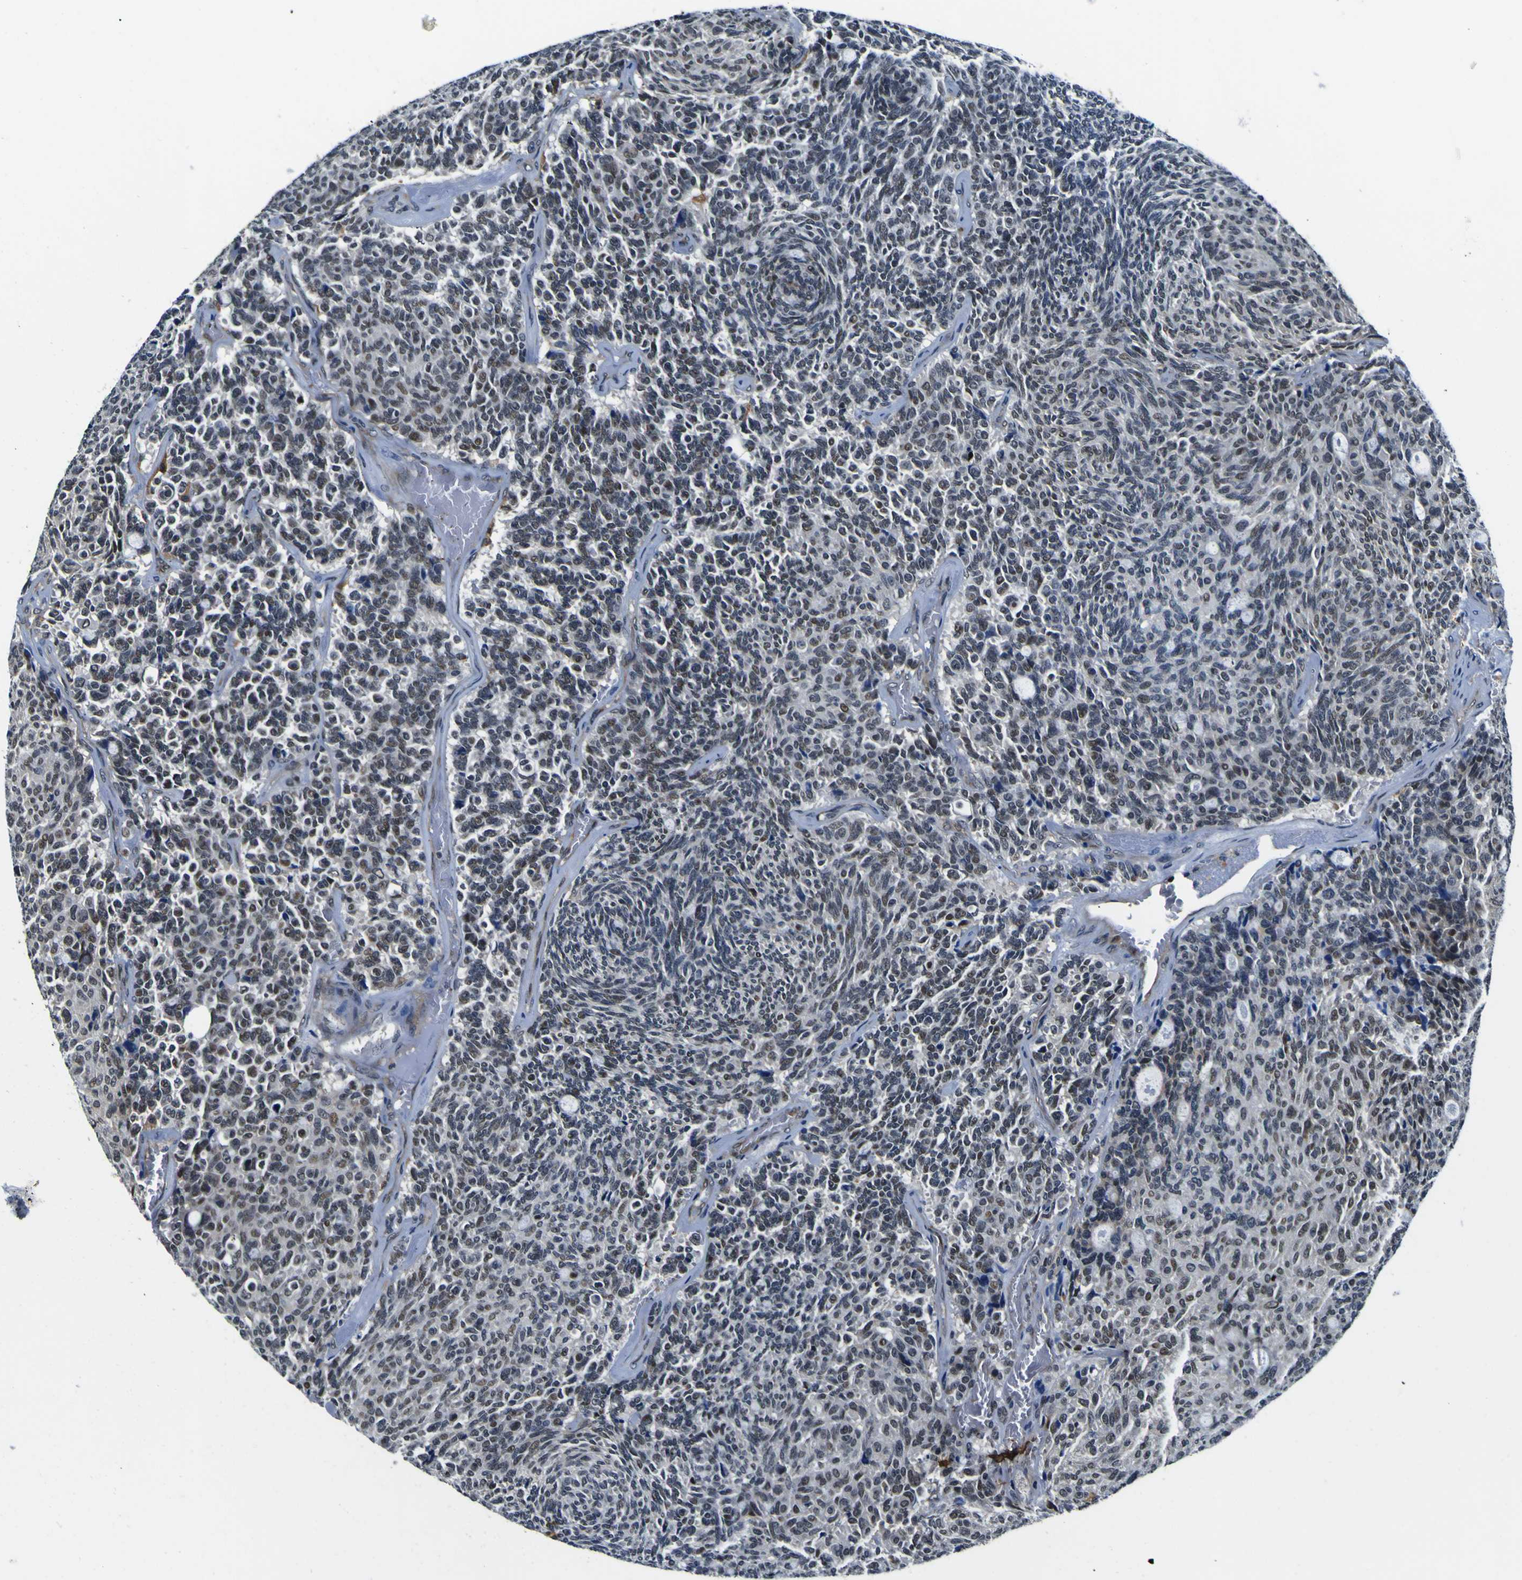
{"staining": {"intensity": "weak", "quantity": ">75%", "location": "nuclear"}, "tissue": "carcinoid", "cell_type": "Tumor cells", "image_type": "cancer", "snomed": [{"axis": "morphology", "description": "Carcinoid, malignant, NOS"}, {"axis": "topography", "description": "Pancreas"}], "caption": "Human carcinoid (malignant) stained with a brown dye displays weak nuclear positive expression in approximately >75% of tumor cells.", "gene": "POSTN", "patient": {"sex": "female", "age": 54}}